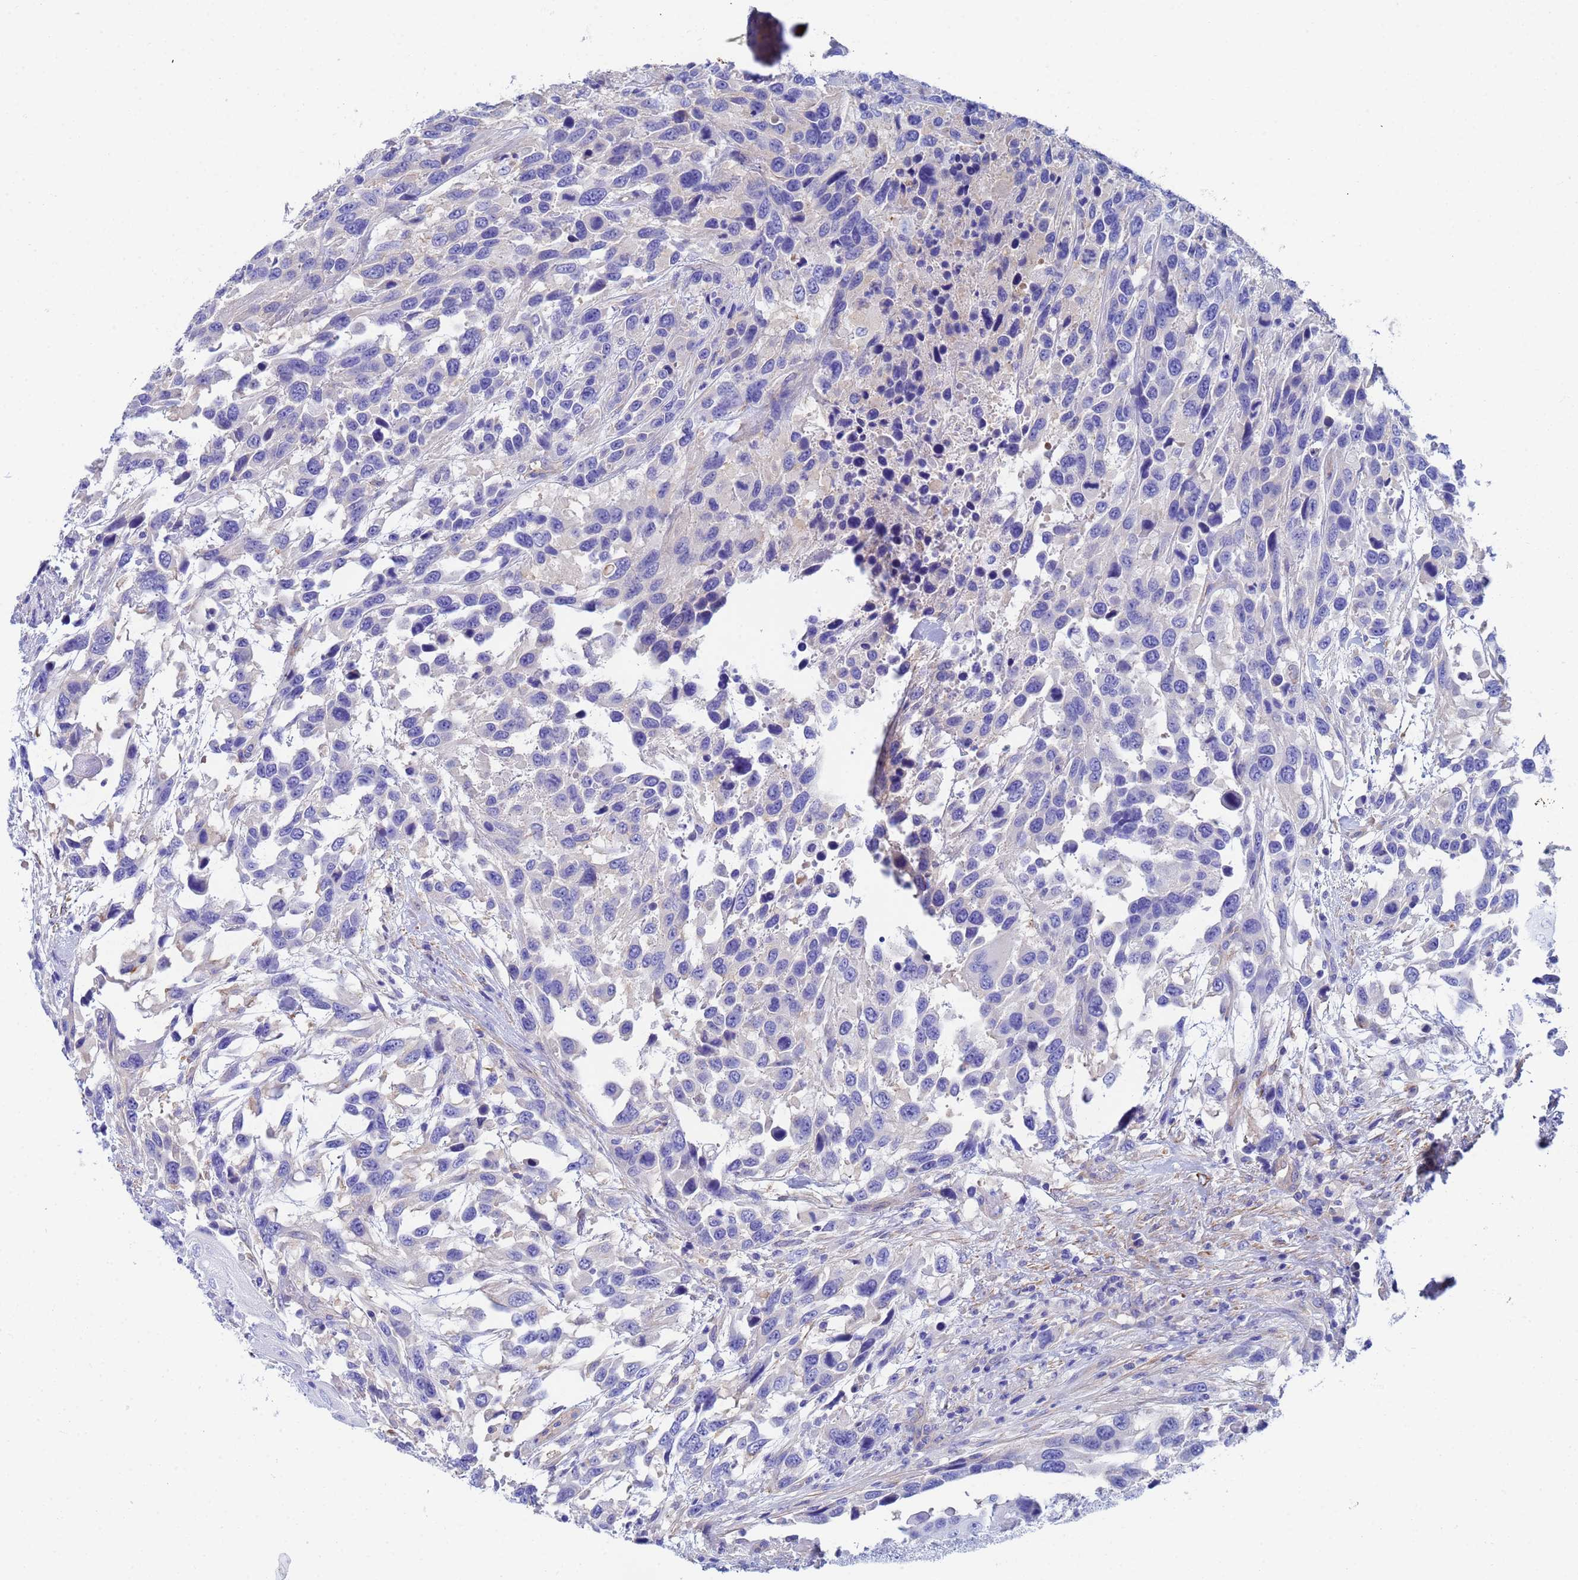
{"staining": {"intensity": "negative", "quantity": "none", "location": "none"}, "tissue": "urothelial cancer", "cell_type": "Tumor cells", "image_type": "cancer", "snomed": [{"axis": "morphology", "description": "Urothelial carcinoma, High grade"}, {"axis": "topography", "description": "Urinary bladder"}], "caption": "This is a photomicrograph of immunohistochemistry (IHC) staining of urothelial carcinoma (high-grade), which shows no staining in tumor cells.", "gene": "CST4", "patient": {"sex": "female", "age": 70}}